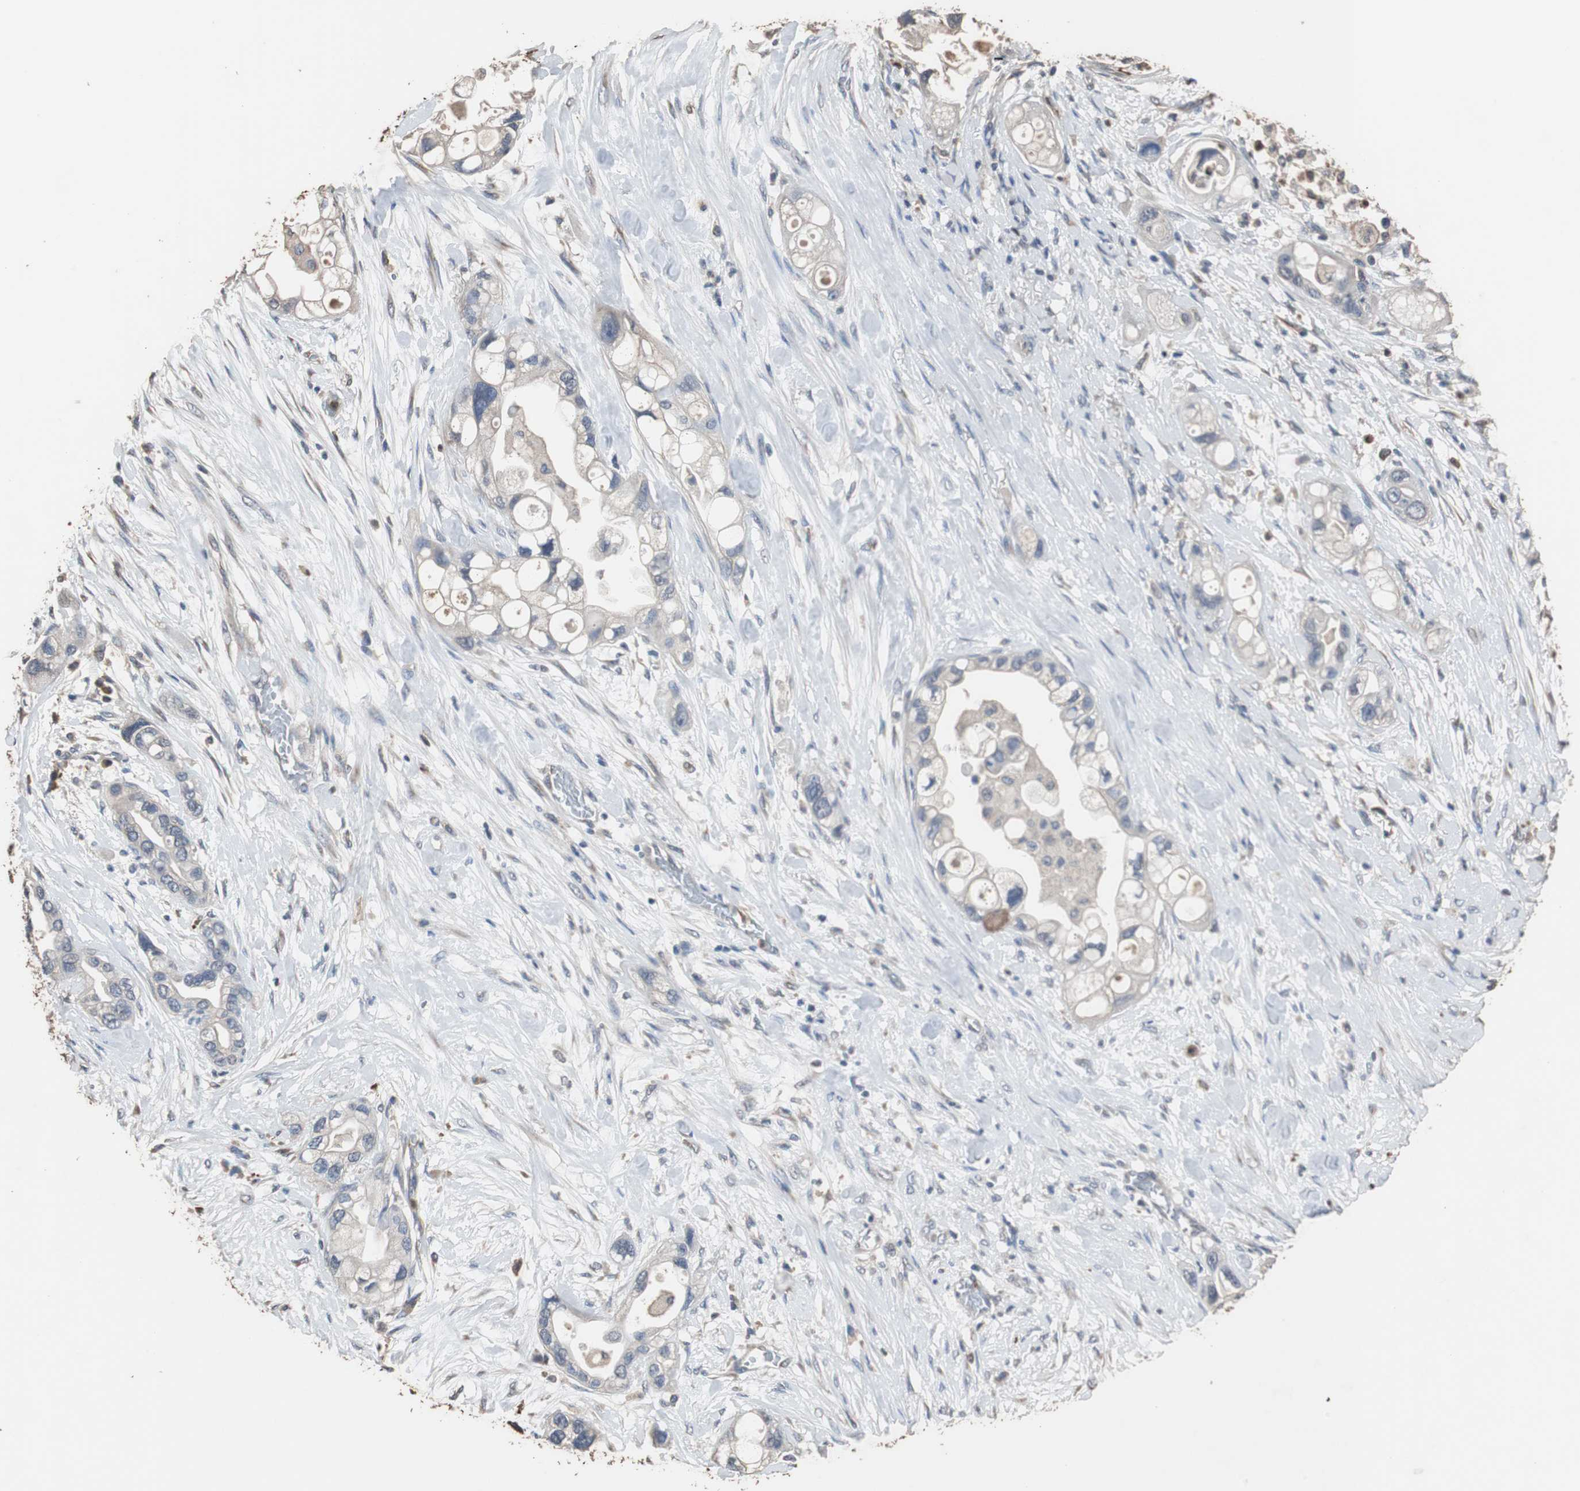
{"staining": {"intensity": "weak", "quantity": "<25%", "location": "cytoplasmic/membranous"}, "tissue": "pancreatic cancer", "cell_type": "Tumor cells", "image_type": "cancer", "snomed": [{"axis": "morphology", "description": "Adenocarcinoma, NOS"}, {"axis": "topography", "description": "Pancreas"}], "caption": "Protein analysis of pancreatic cancer (adenocarcinoma) exhibits no significant expression in tumor cells.", "gene": "SCIMP", "patient": {"sex": "female", "age": 77}}